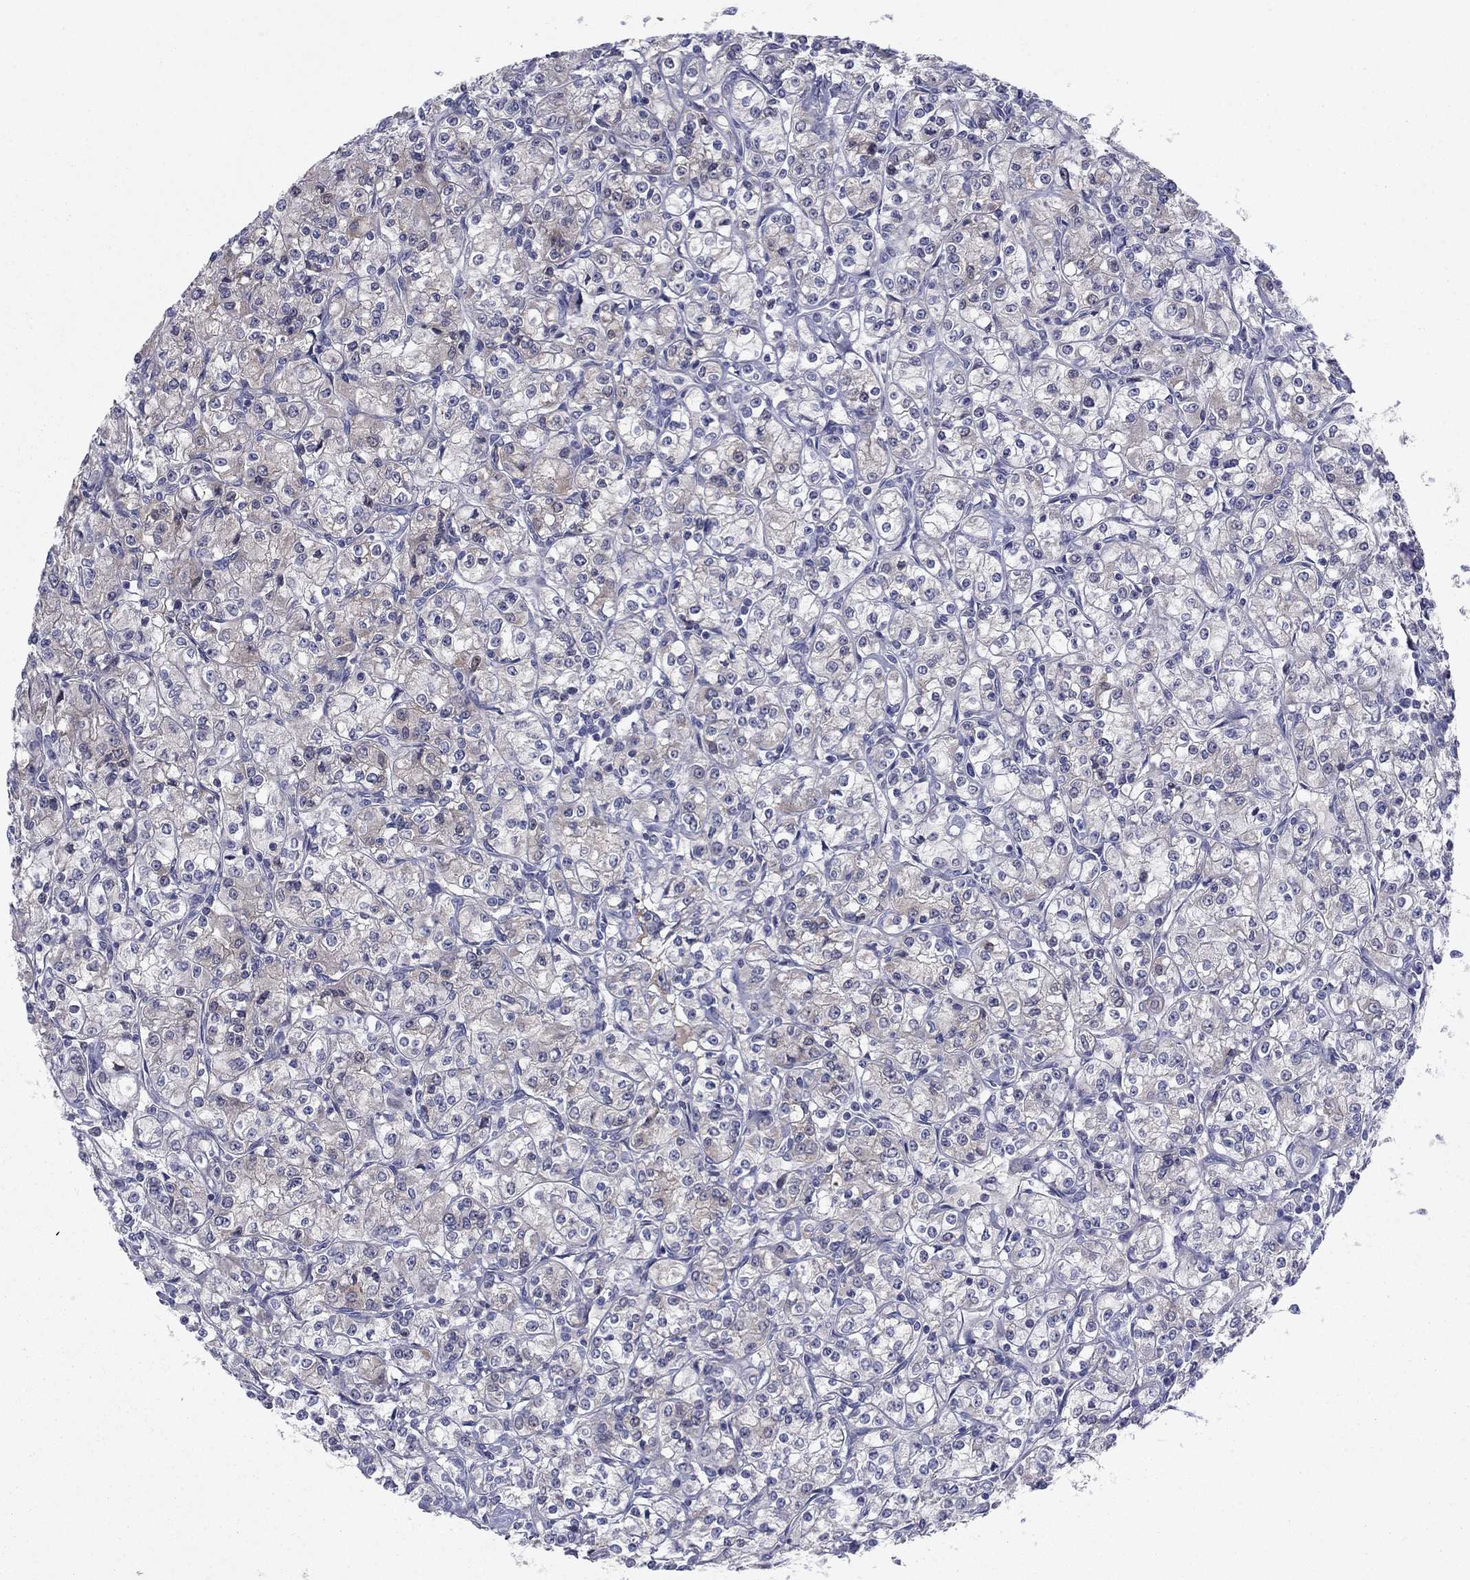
{"staining": {"intensity": "weak", "quantity": "<25%", "location": "cytoplasmic/membranous"}, "tissue": "renal cancer", "cell_type": "Tumor cells", "image_type": "cancer", "snomed": [{"axis": "morphology", "description": "Adenocarcinoma, NOS"}, {"axis": "topography", "description": "Kidney"}], "caption": "Immunohistochemical staining of human adenocarcinoma (renal) exhibits no significant expression in tumor cells. (DAB immunohistochemistry (IHC) with hematoxylin counter stain).", "gene": "GRHPR", "patient": {"sex": "male", "age": 77}}